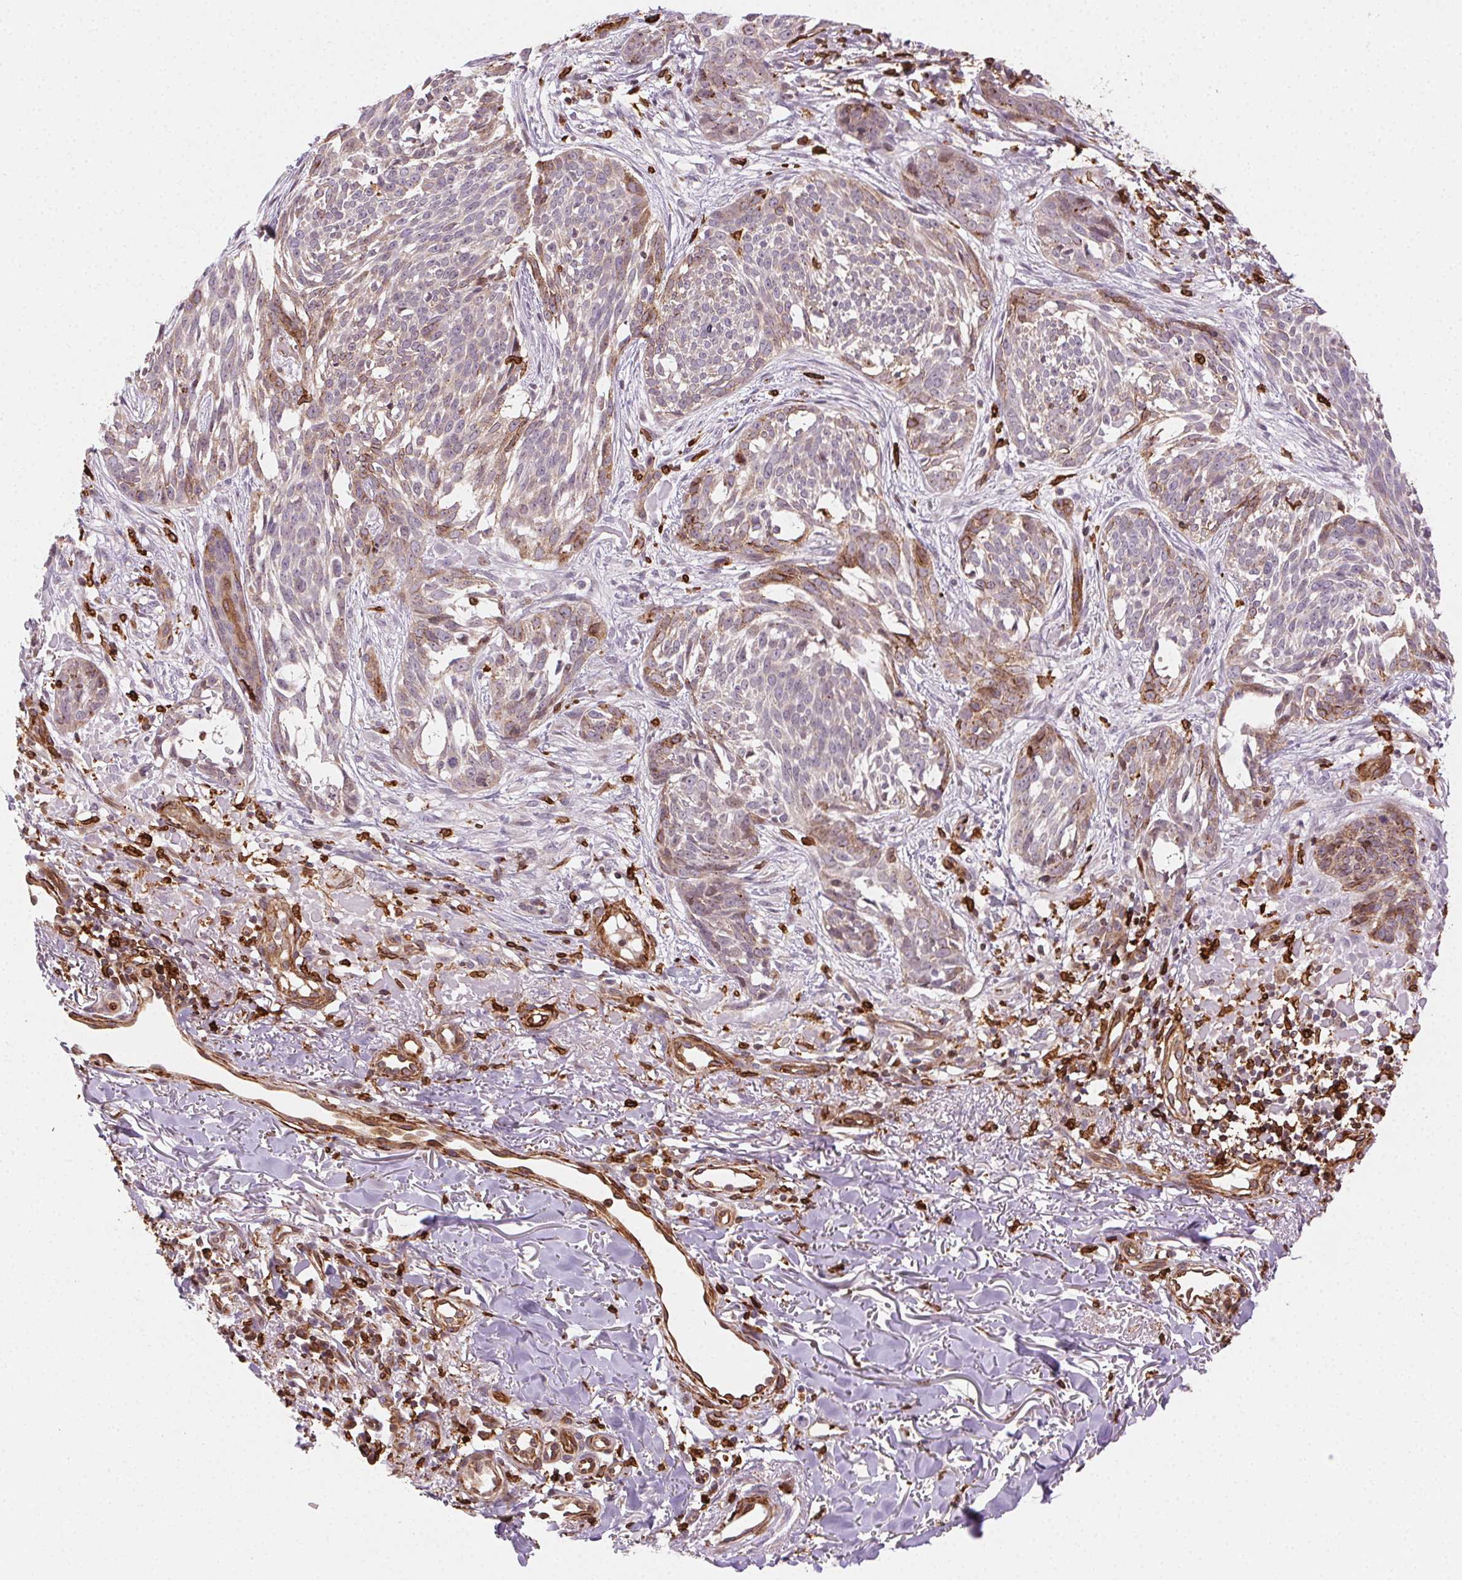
{"staining": {"intensity": "weak", "quantity": "25%-75%", "location": "cytoplasmic/membranous"}, "tissue": "skin cancer", "cell_type": "Tumor cells", "image_type": "cancer", "snomed": [{"axis": "morphology", "description": "Basal cell carcinoma"}, {"axis": "topography", "description": "Skin"}], "caption": "Immunohistochemistry (IHC) (DAB (3,3'-diaminobenzidine)) staining of human skin cancer (basal cell carcinoma) reveals weak cytoplasmic/membranous protein staining in about 25%-75% of tumor cells.", "gene": "RNASET2", "patient": {"sex": "male", "age": 88}}